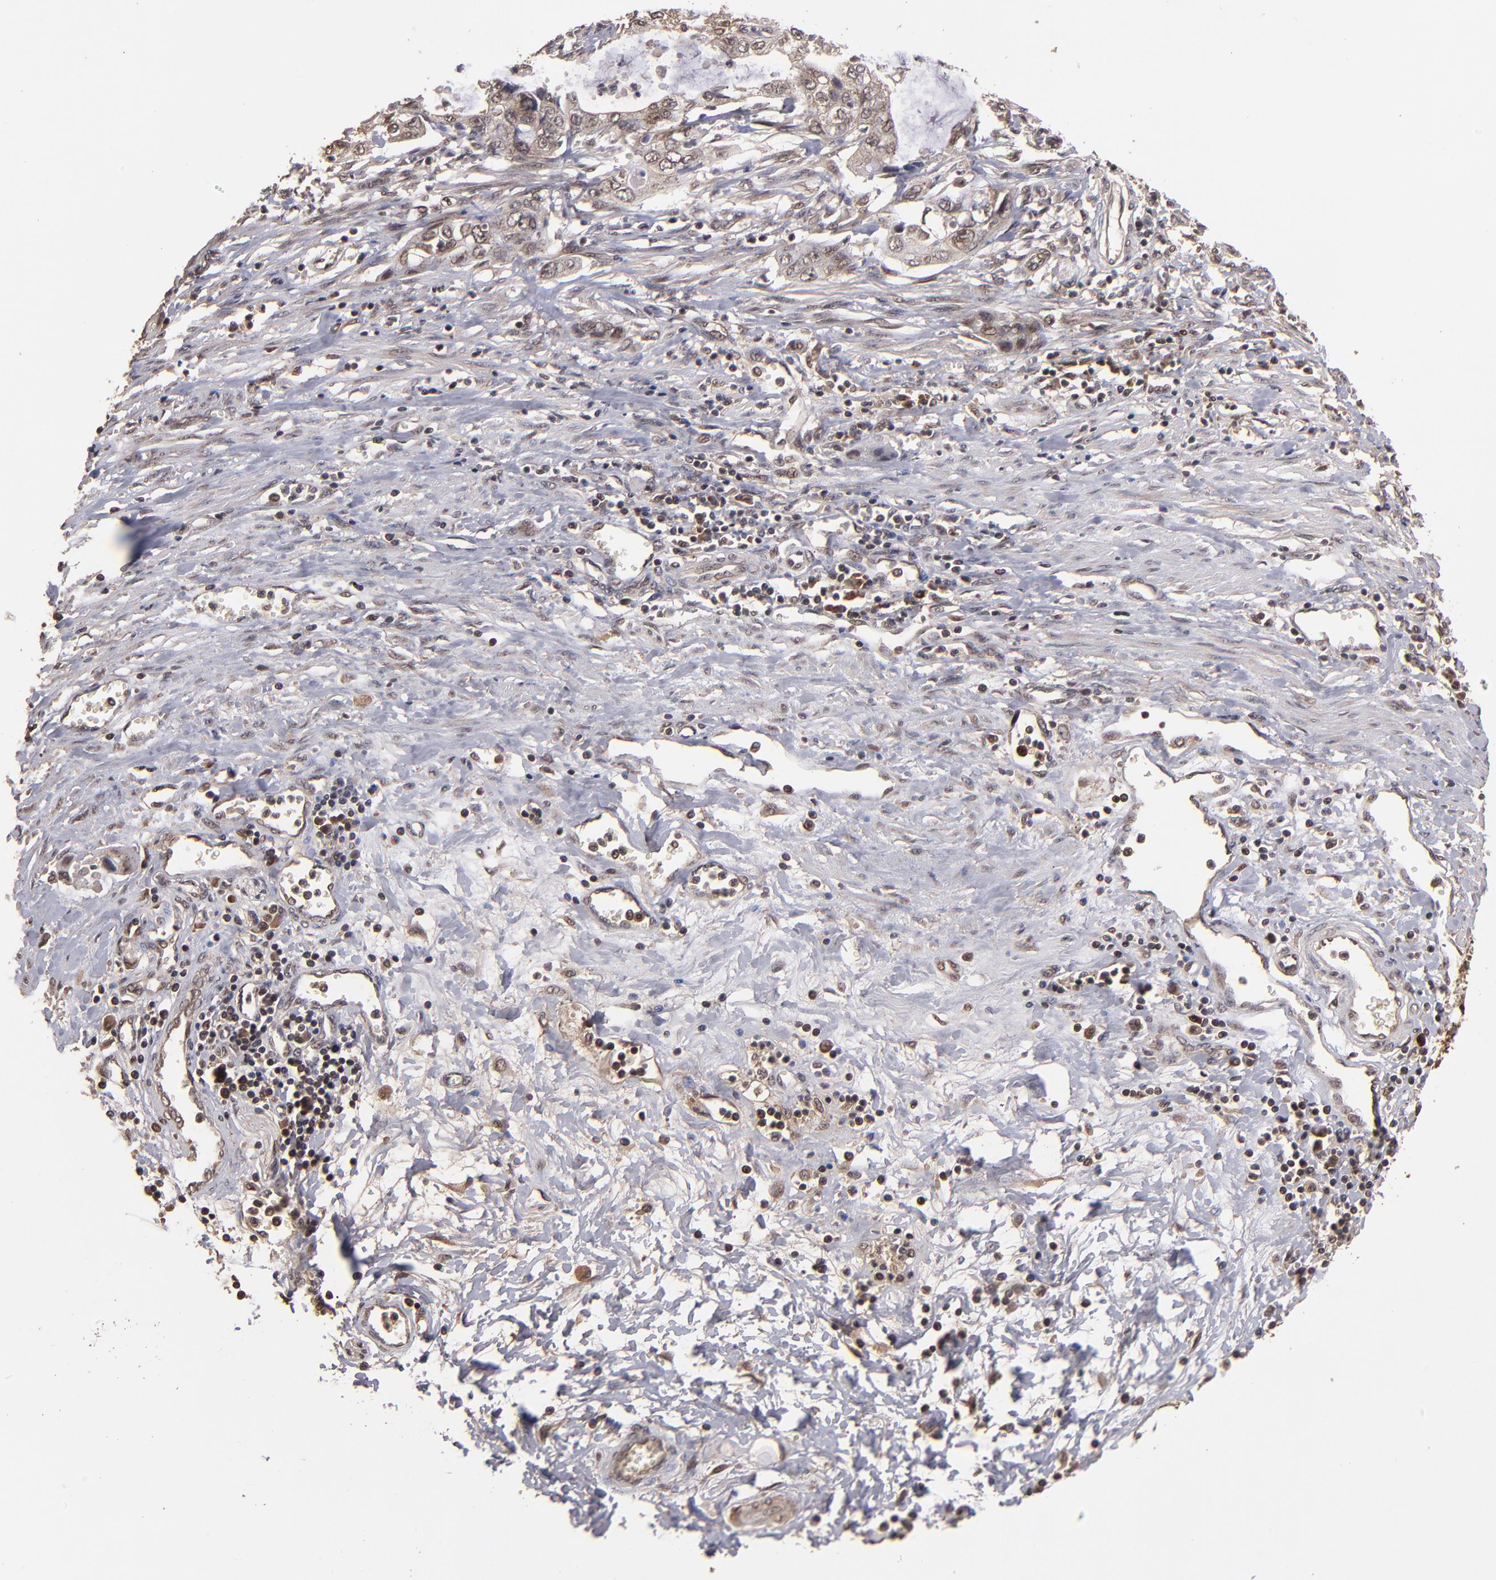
{"staining": {"intensity": "weak", "quantity": ">75%", "location": "cytoplasmic/membranous"}, "tissue": "stomach cancer", "cell_type": "Tumor cells", "image_type": "cancer", "snomed": [{"axis": "morphology", "description": "Adenocarcinoma, NOS"}, {"axis": "topography", "description": "Stomach, upper"}], "caption": "Brown immunohistochemical staining in human stomach adenocarcinoma exhibits weak cytoplasmic/membranous positivity in approximately >75% of tumor cells.", "gene": "NFE2L2", "patient": {"sex": "female", "age": 52}}